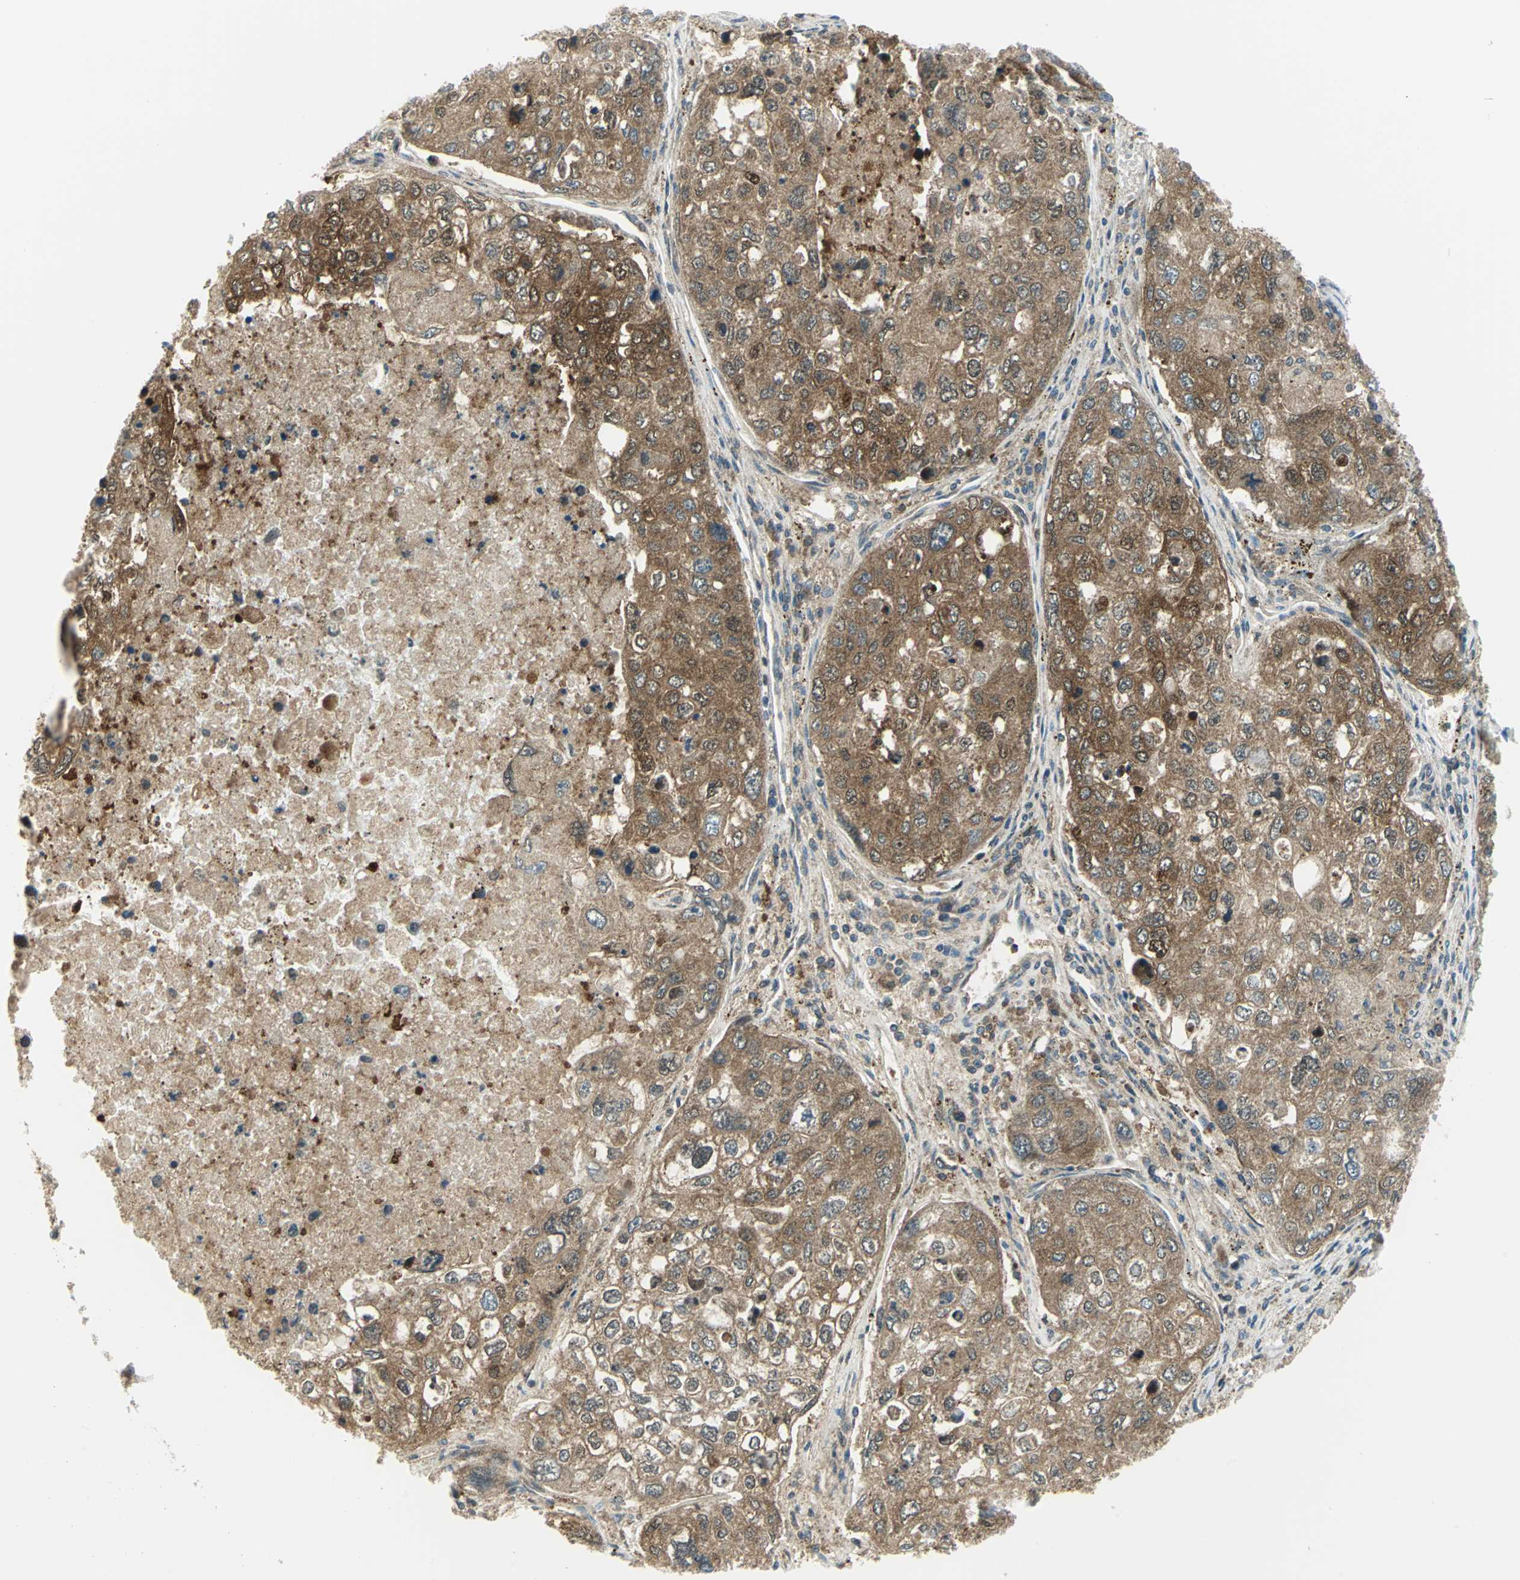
{"staining": {"intensity": "strong", "quantity": ">75%", "location": "cytoplasmic/membranous"}, "tissue": "urothelial cancer", "cell_type": "Tumor cells", "image_type": "cancer", "snomed": [{"axis": "morphology", "description": "Urothelial carcinoma, High grade"}, {"axis": "topography", "description": "Lymph node"}, {"axis": "topography", "description": "Urinary bladder"}], "caption": "Protein analysis of high-grade urothelial carcinoma tissue reveals strong cytoplasmic/membranous staining in about >75% of tumor cells.", "gene": "ALDOA", "patient": {"sex": "male", "age": 51}}